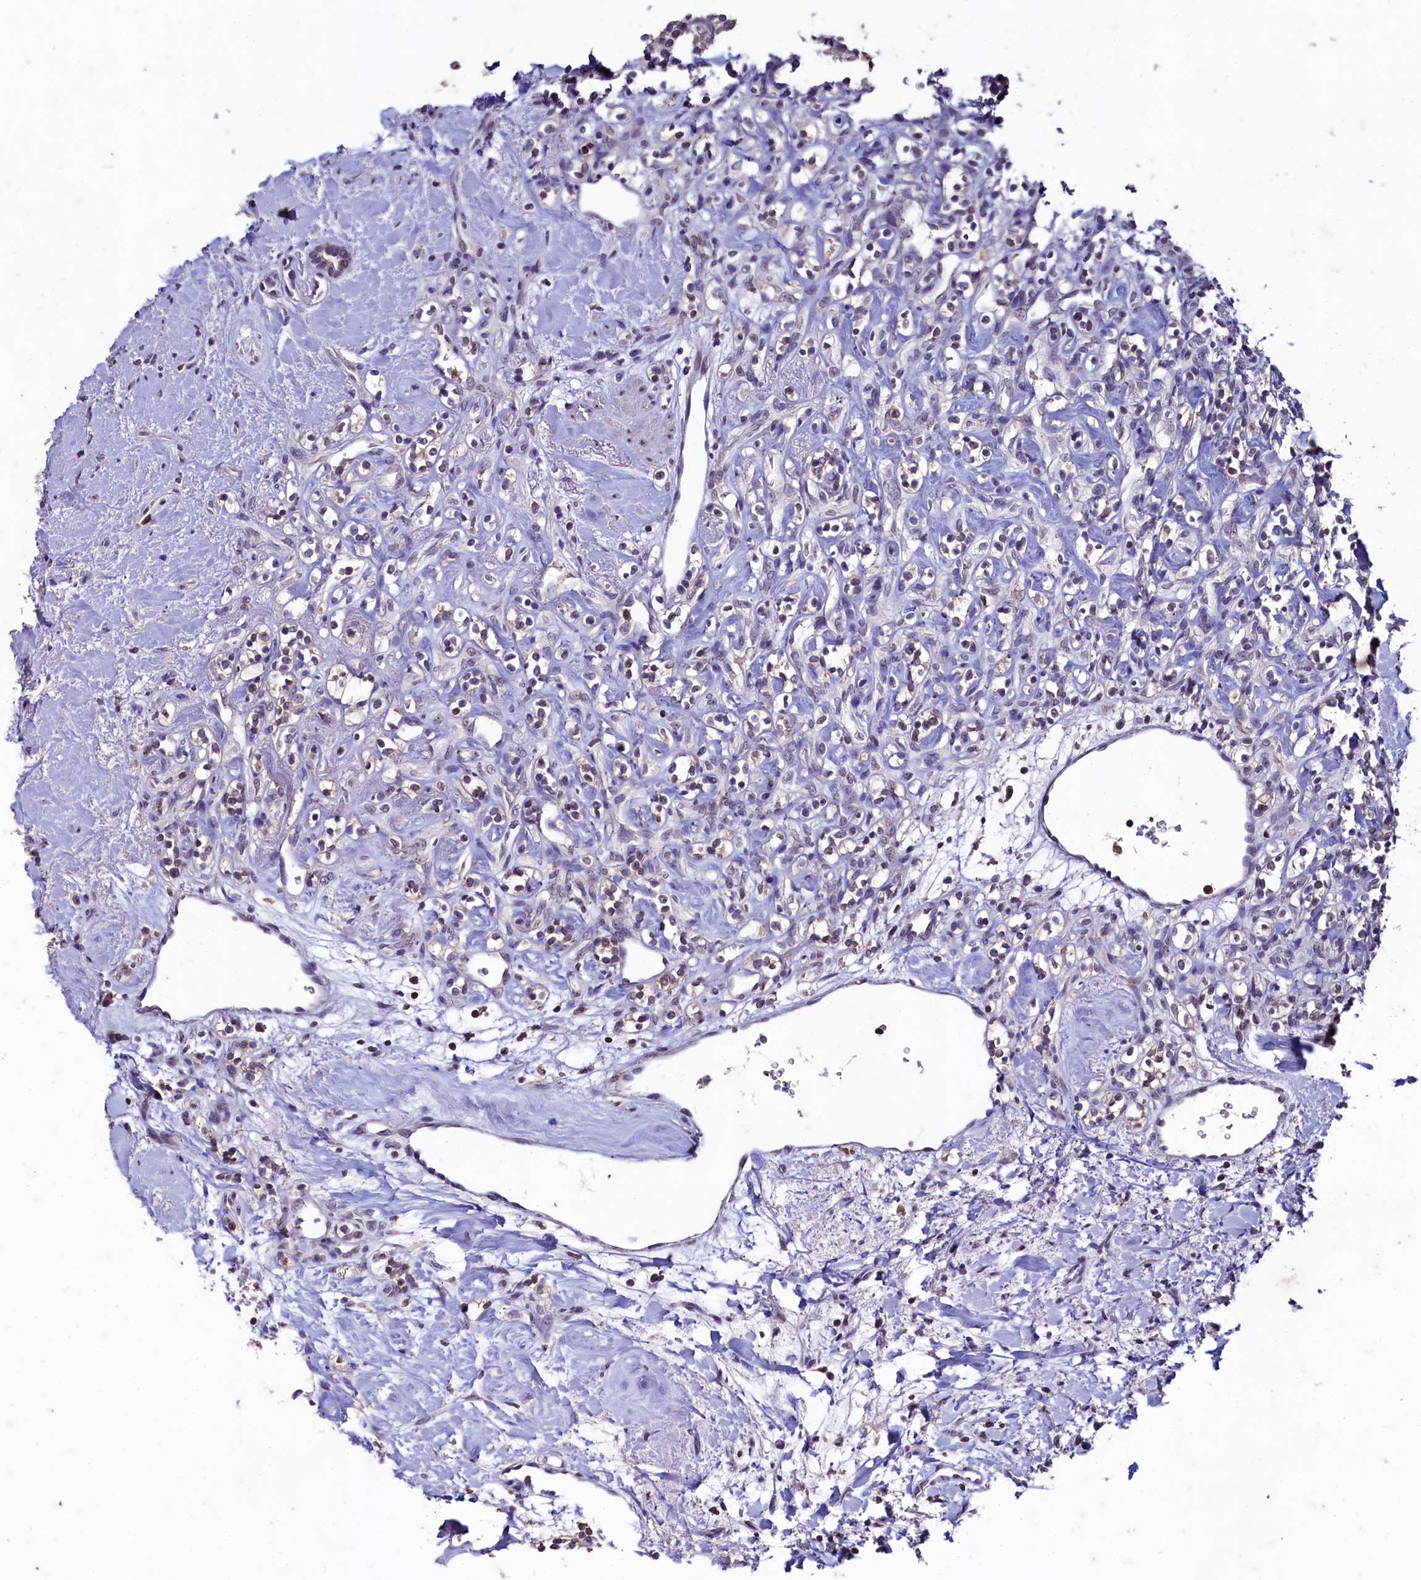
{"staining": {"intensity": "negative", "quantity": "none", "location": "none"}, "tissue": "renal cancer", "cell_type": "Tumor cells", "image_type": "cancer", "snomed": [{"axis": "morphology", "description": "Adenocarcinoma, NOS"}, {"axis": "topography", "description": "Kidney"}], "caption": "Histopathology image shows no protein positivity in tumor cells of renal cancer (adenocarcinoma) tissue.", "gene": "CSTPP1", "patient": {"sex": "male", "age": 77}}